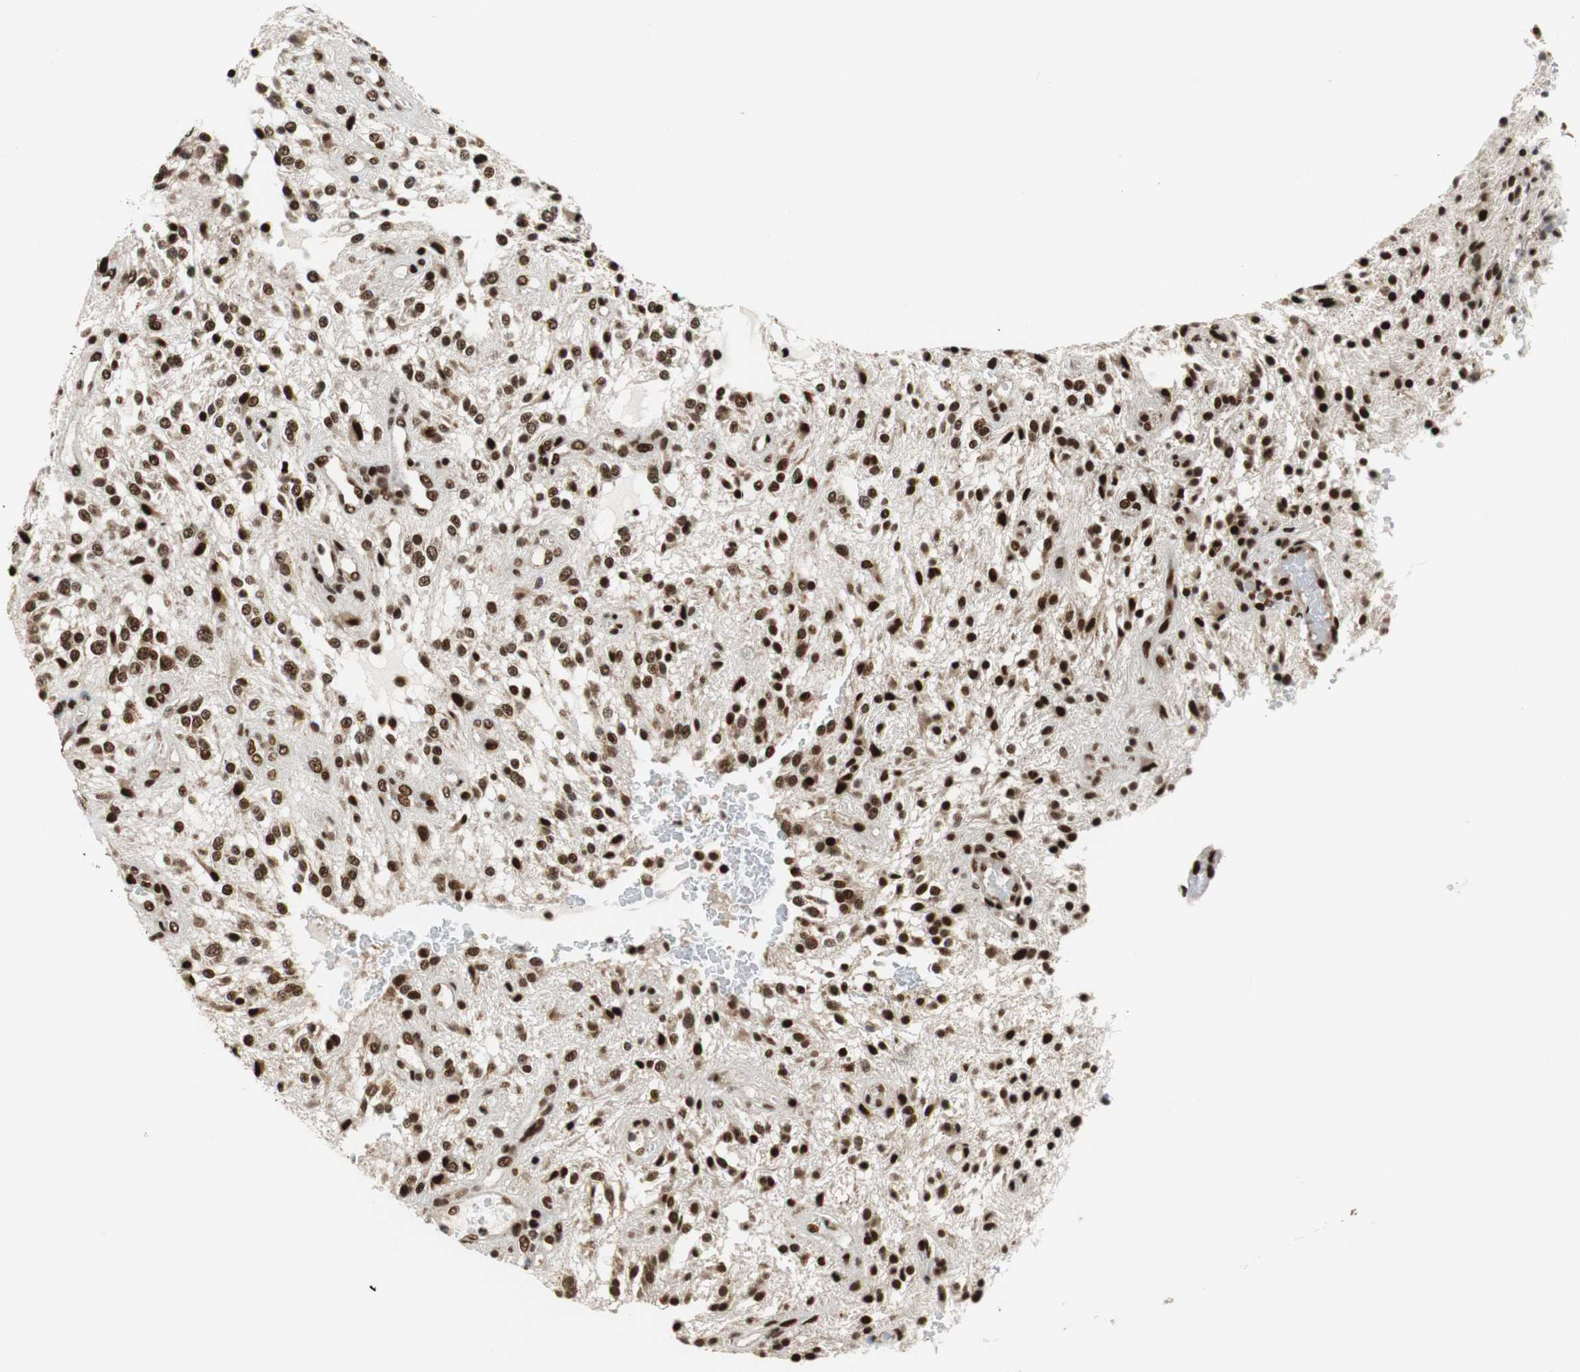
{"staining": {"intensity": "strong", "quantity": ">75%", "location": "nuclear"}, "tissue": "glioma", "cell_type": "Tumor cells", "image_type": "cancer", "snomed": [{"axis": "morphology", "description": "Glioma, malignant, NOS"}, {"axis": "topography", "description": "Cerebellum"}], "caption": "A high amount of strong nuclear positivity is appreciated in approximately >75% of tumor cells in glioma (malignant) tissue. The protein is stained brown, and the nuclei are stained in blue (DAB IHC with brightfield microscopy, high magnification).", "gene": "HDAC1", "patient": {"sex": "female", "age": 10}}